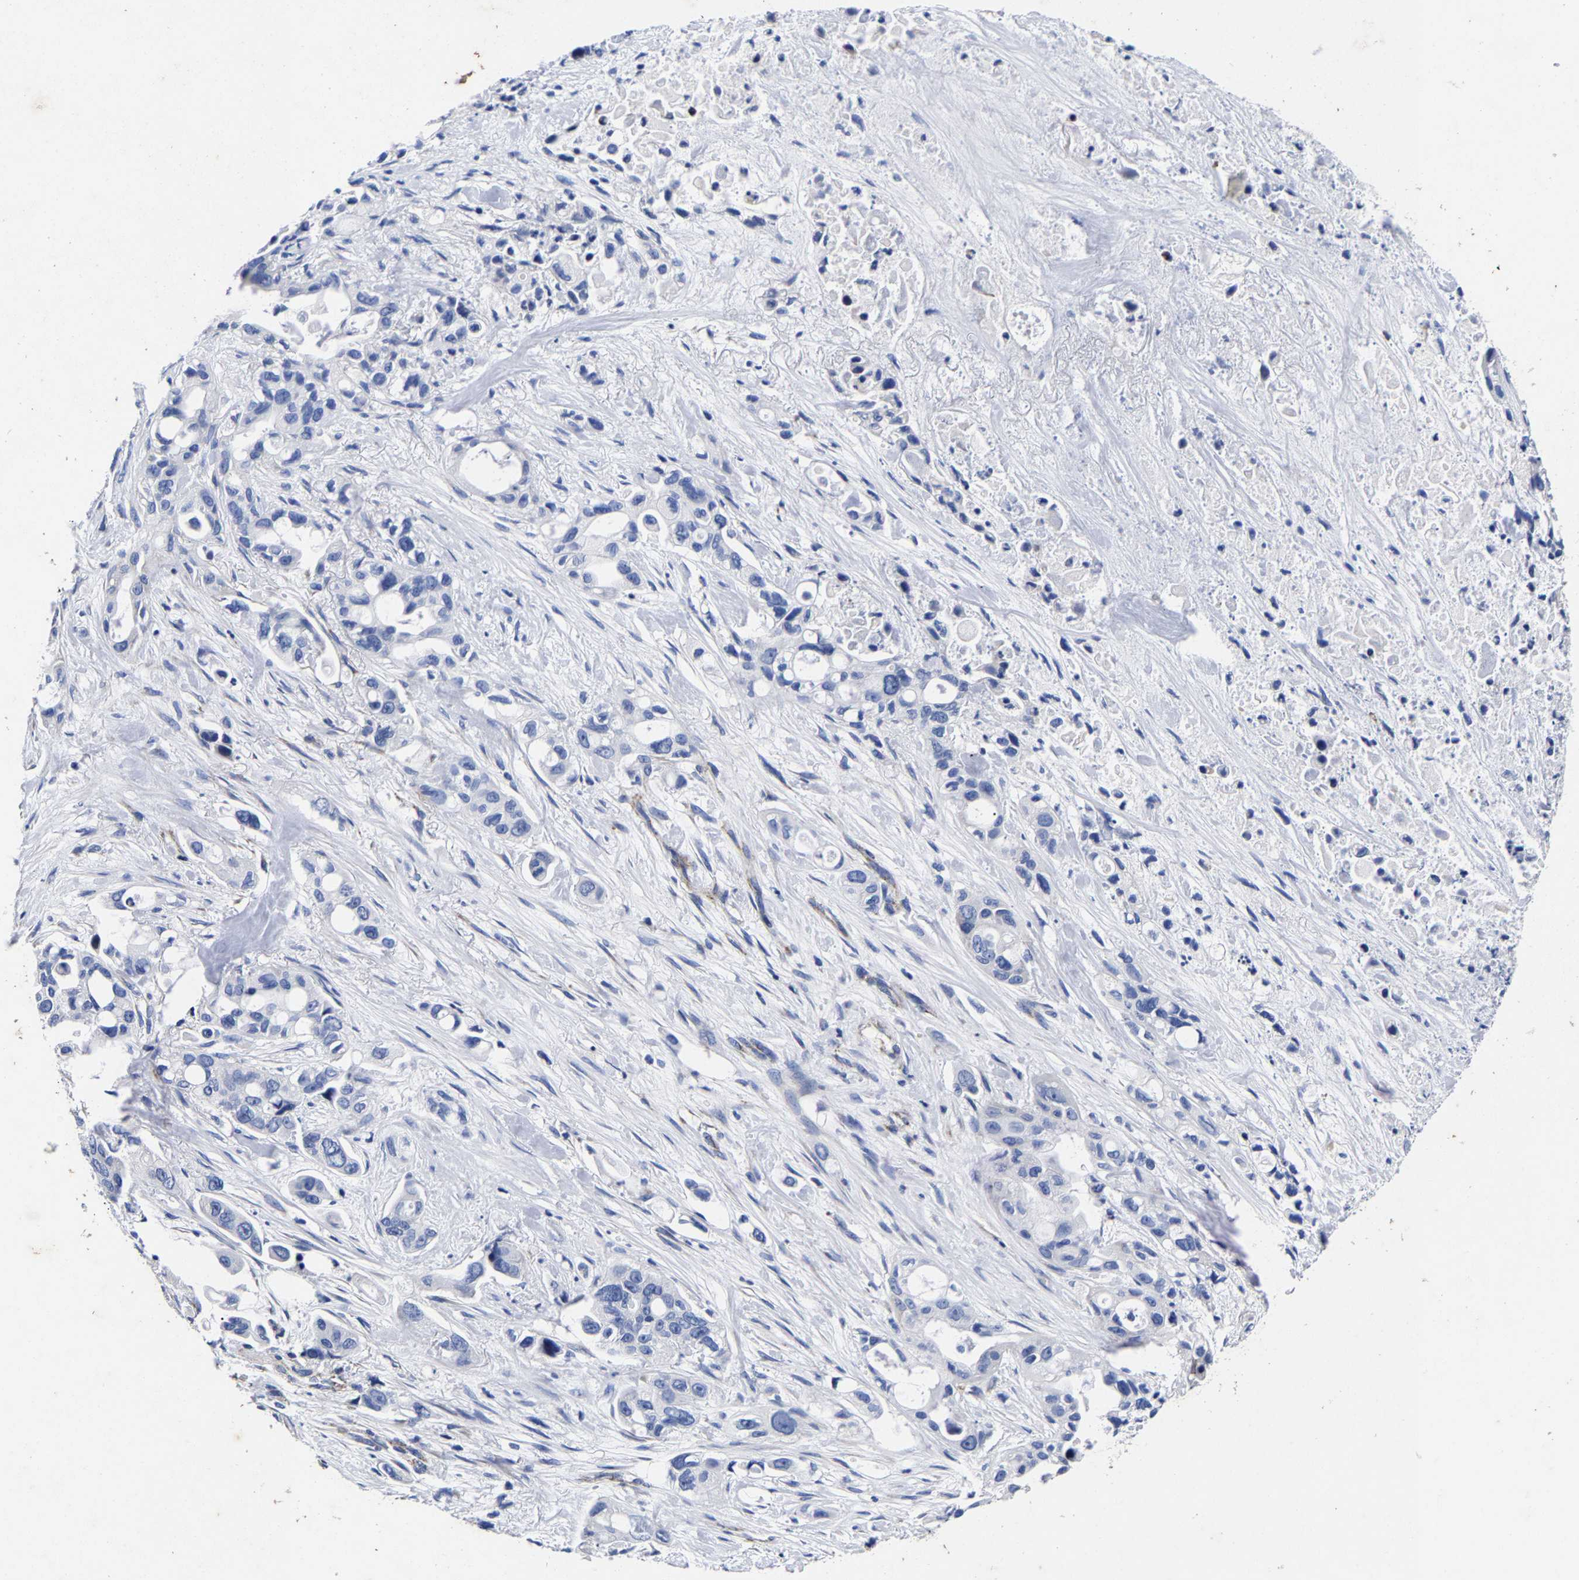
{"staining": {"intensity": "negative", "quantity": "none", "location": "none"}, "tissue": "pancreatic cancer", "cell_type": "Tumor cells", "image_type": "cancer", "snomed": [{"axis": "morphology", "description": "Adenocarcinoma, NOS"}, {"axis": "topography", "description": "Pancreas"}], "caption": "This is an IHC photomicrograph of human pancreatic cancer. There is no staining in tumor cells.", "gene": "AASS", "patient": {"sex": "male", "age": 53}}